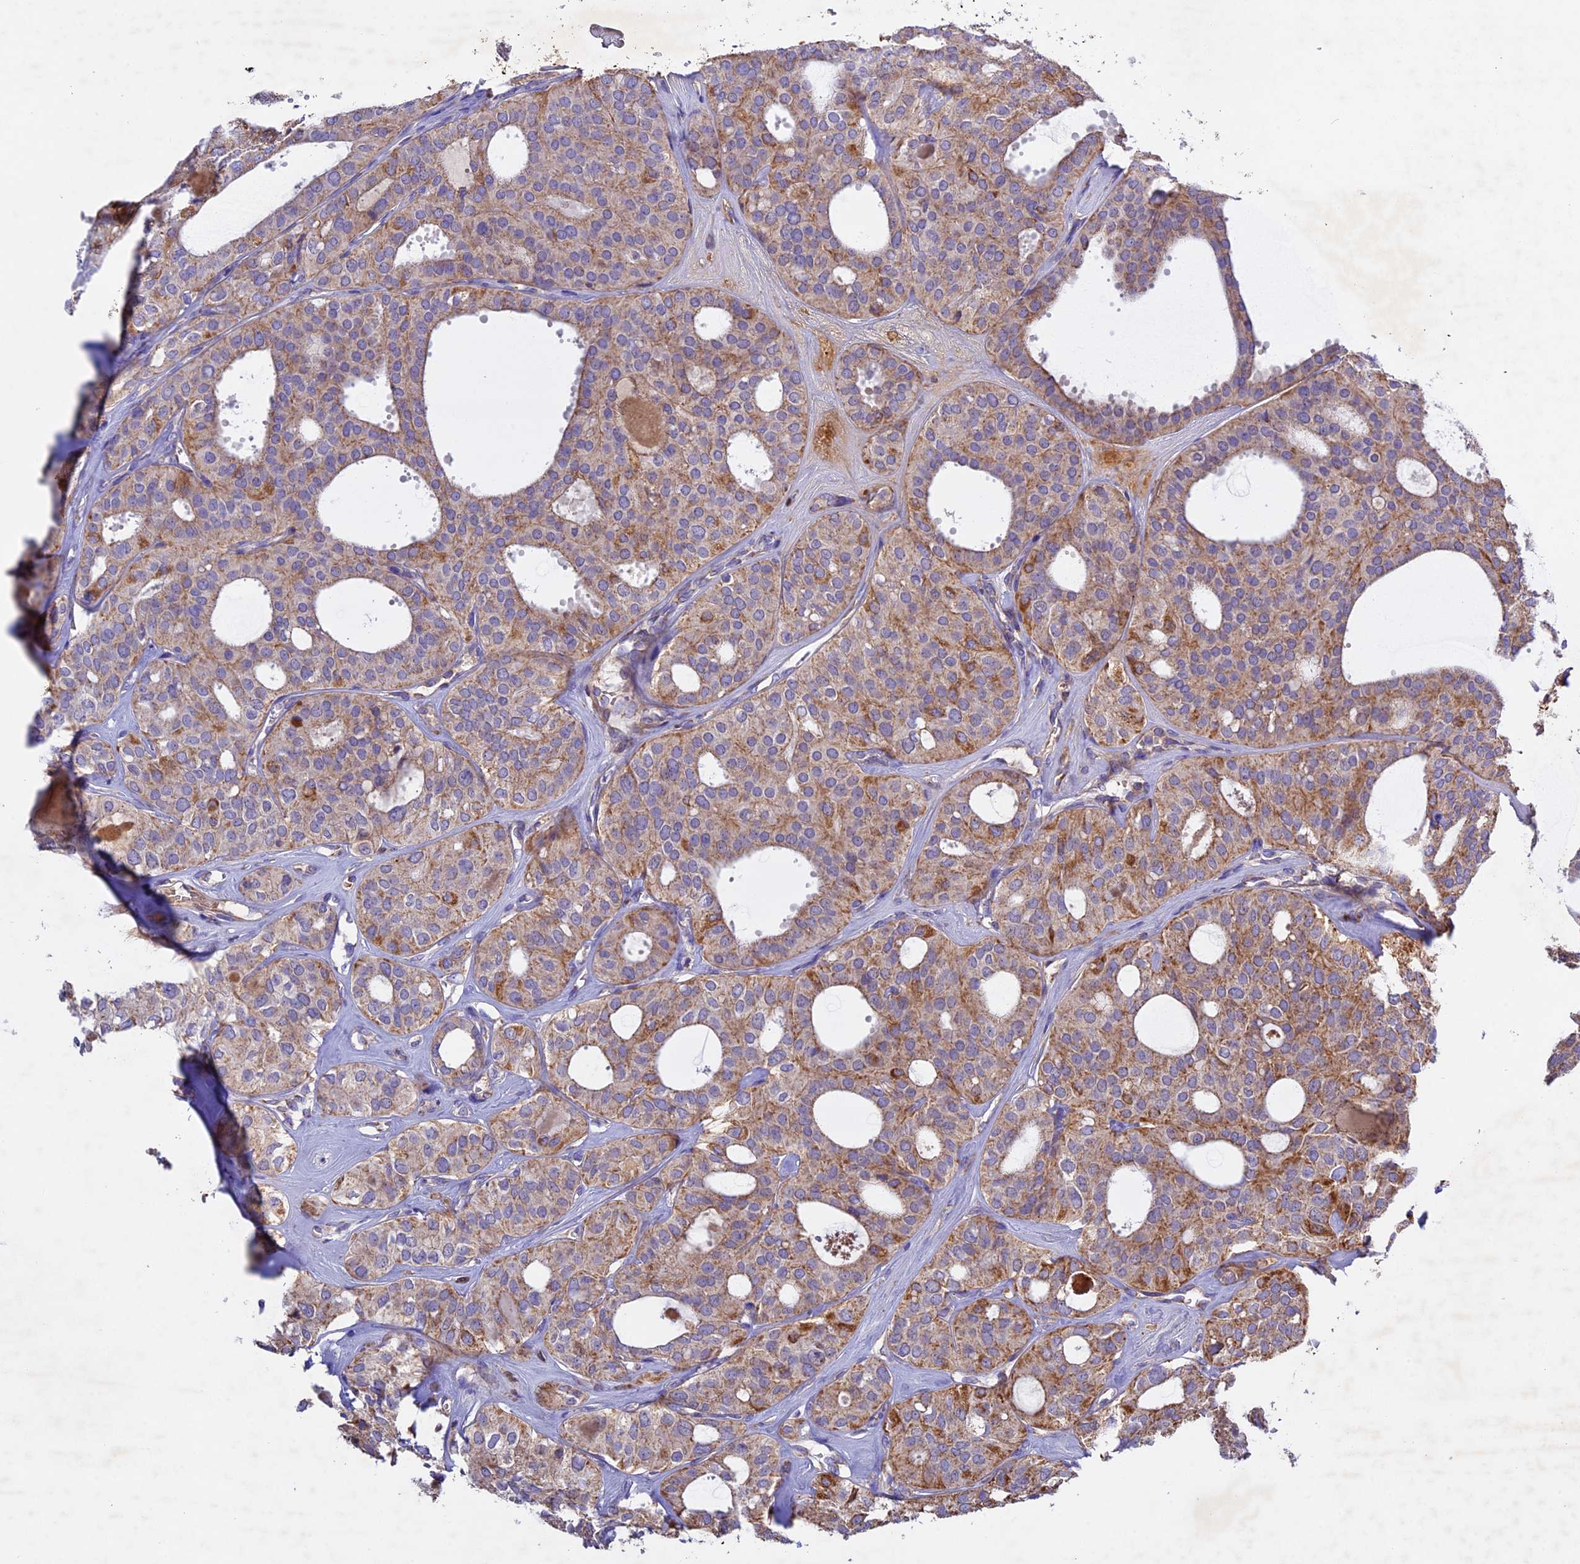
{"staining": {"intensity": "moderate", "quantity": ">75%", "location": "cytoplasmic/membranous"}, "tissue": "thyroid cancer", "cell_type": "Tumor cells", "image_type": "cancer", "snomed": [{"axis": "morphology", "description": "Follicular adenoma carcinoma, NOS"}, {"axis": "topography", "description": "Thyroid gland"}], "caption": "High-magnification brightfield microscopy of thyroid cancer stained with DAB (brown) and counterstained with hematoxylin (blue). tumor cells exhibit moderate cytoplasmic/membranous staining is identified in about>75% of cells.", "gene": "OCEL1", "patient": {"sex": "male", "age": 75}}